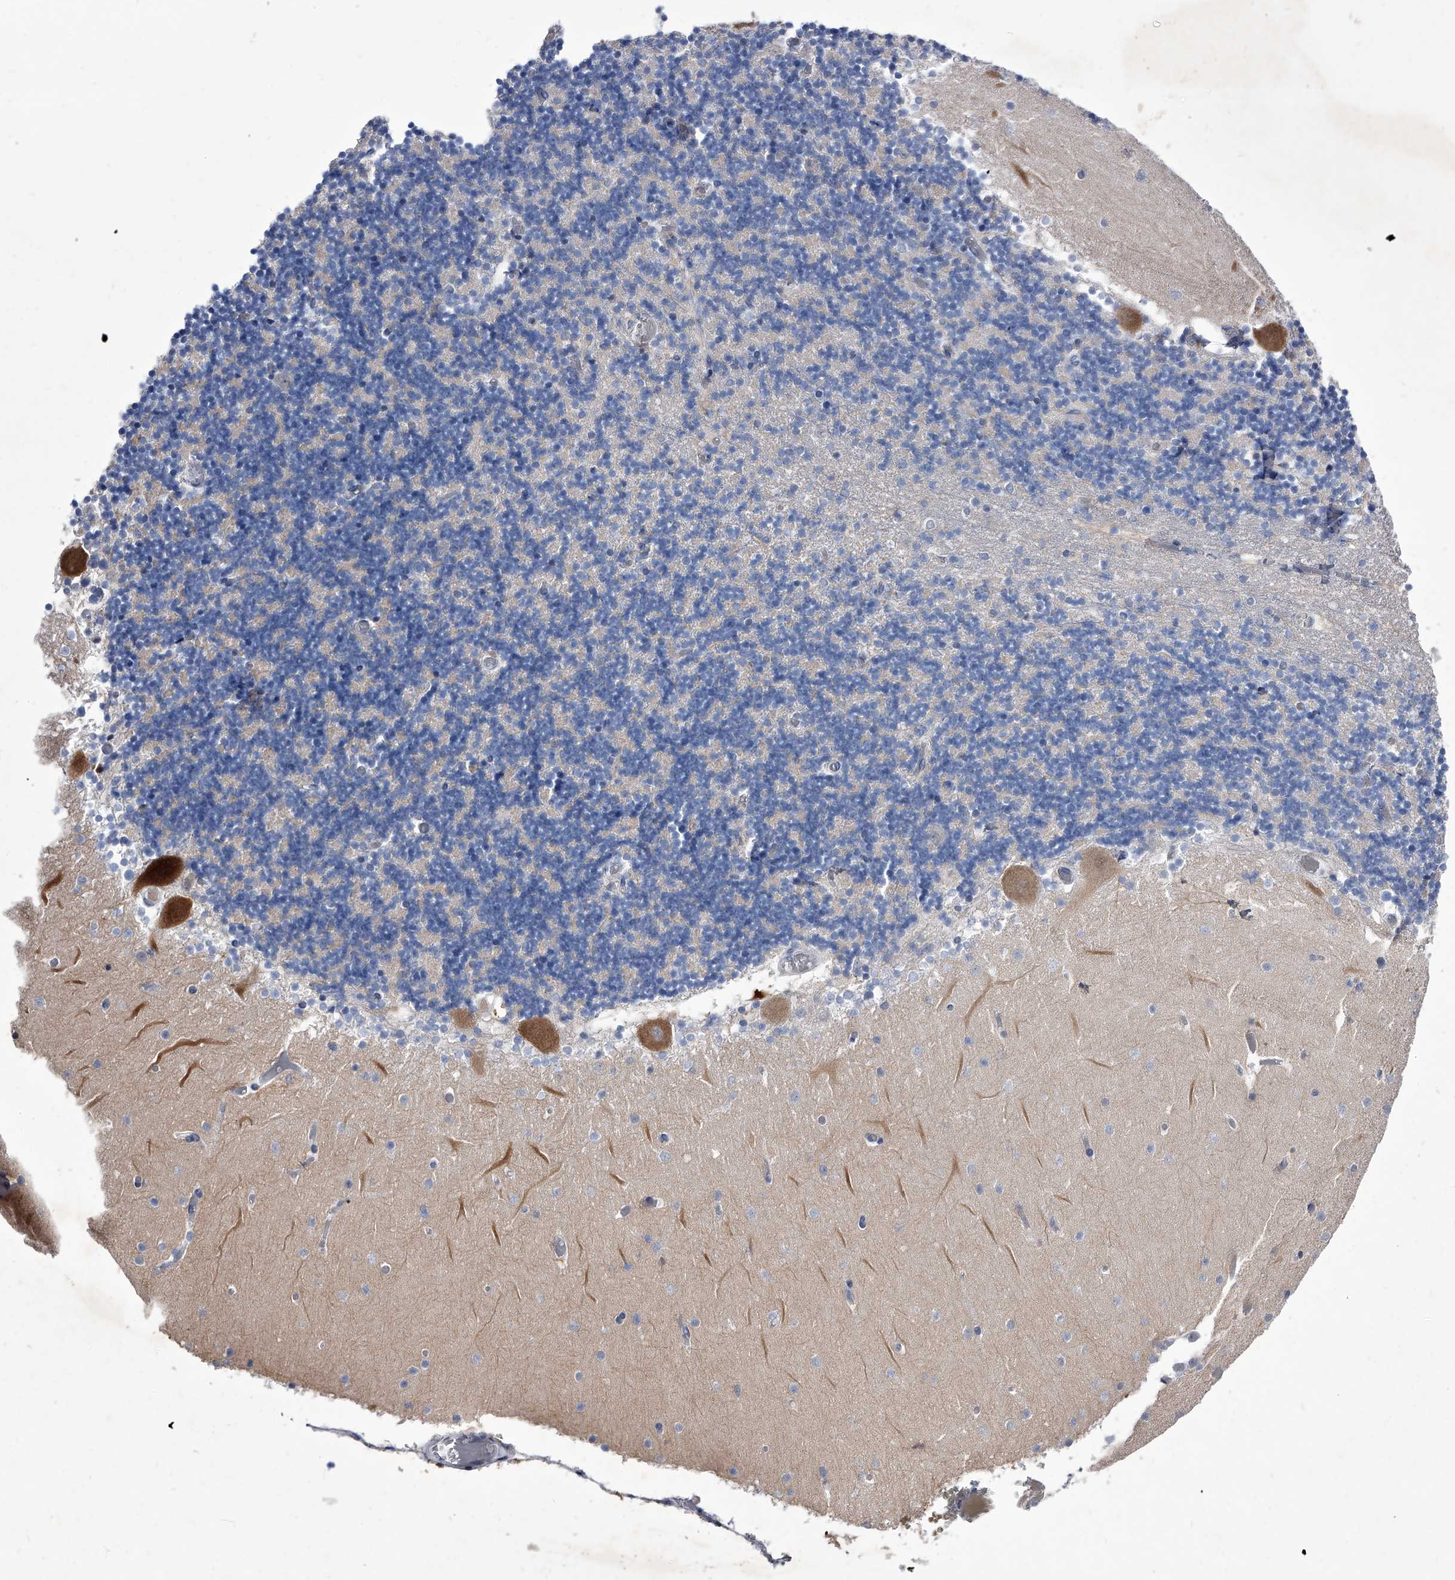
{"staining": {"intensity": "negative", "quantity": "none", "location": "none"}, "tissue": "cerebellum", "cell_type": "Cells in granular layer", "image_type": "normal", "snomed": [{"axis": "morphology", "description": "Normal tissue, NOS"}, {"axis": "topography", "description": "Cerebellum"}], "caption": "A high-resolution photomicrograph shows immunohistochemistry staining of unremarkable cerebellum, which exhibits no significant staining in cells in granular layer. (DAB (3,3'-diaminobenzidine) immunohistochemistry (IHC) visualized using brightfield microscopy, high magnification).", "gene": "CRISP2", "patient": {"sex": "female", "age": 28}}